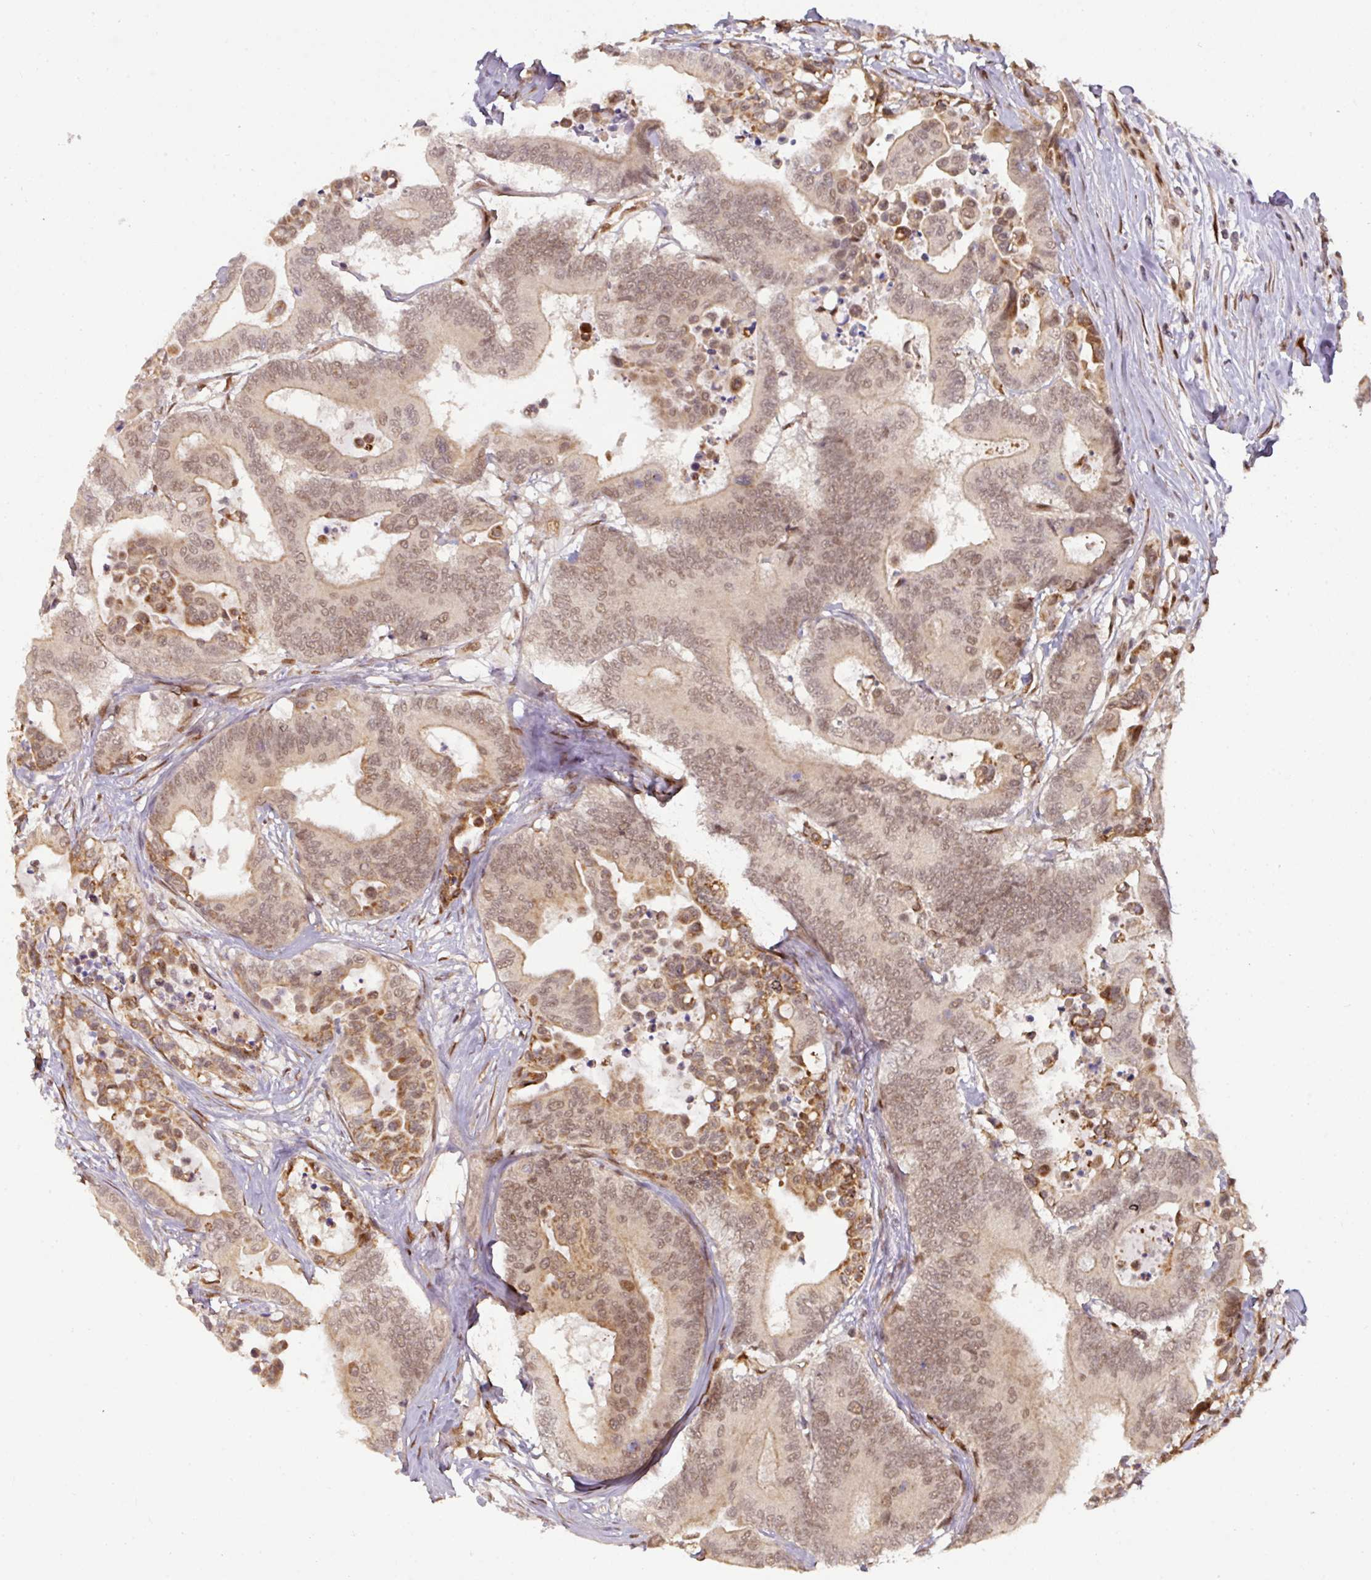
{"staining": {"intensity": "moderate", "quantity": "25%-75%", "location": "nuclear"}, "tissue": "colorectal cancer", "cell_type": "Tumor cells", "image_type": "cancer", "snomed": [{"axis": "morphology", "description": "Normal tissue, NOS"}, {"axis": "morphology", "description": "Adenocarcinoma, NOS"}, {"axis": "topography", "description": "Colon"}], "caption": "Protein expression analysis of adenocarcinoma (colorectal) displays moderate nuclear staining in approximately 25%-75% of tumor cells. The staining was performed using DAB (3,3'-diaminobenzidine), with brown indicating positive protein expression. Nuclei are stained blue with hematoxylin.", "gene": "SIK3", "patient": {"sex": "male", "age": 82}}